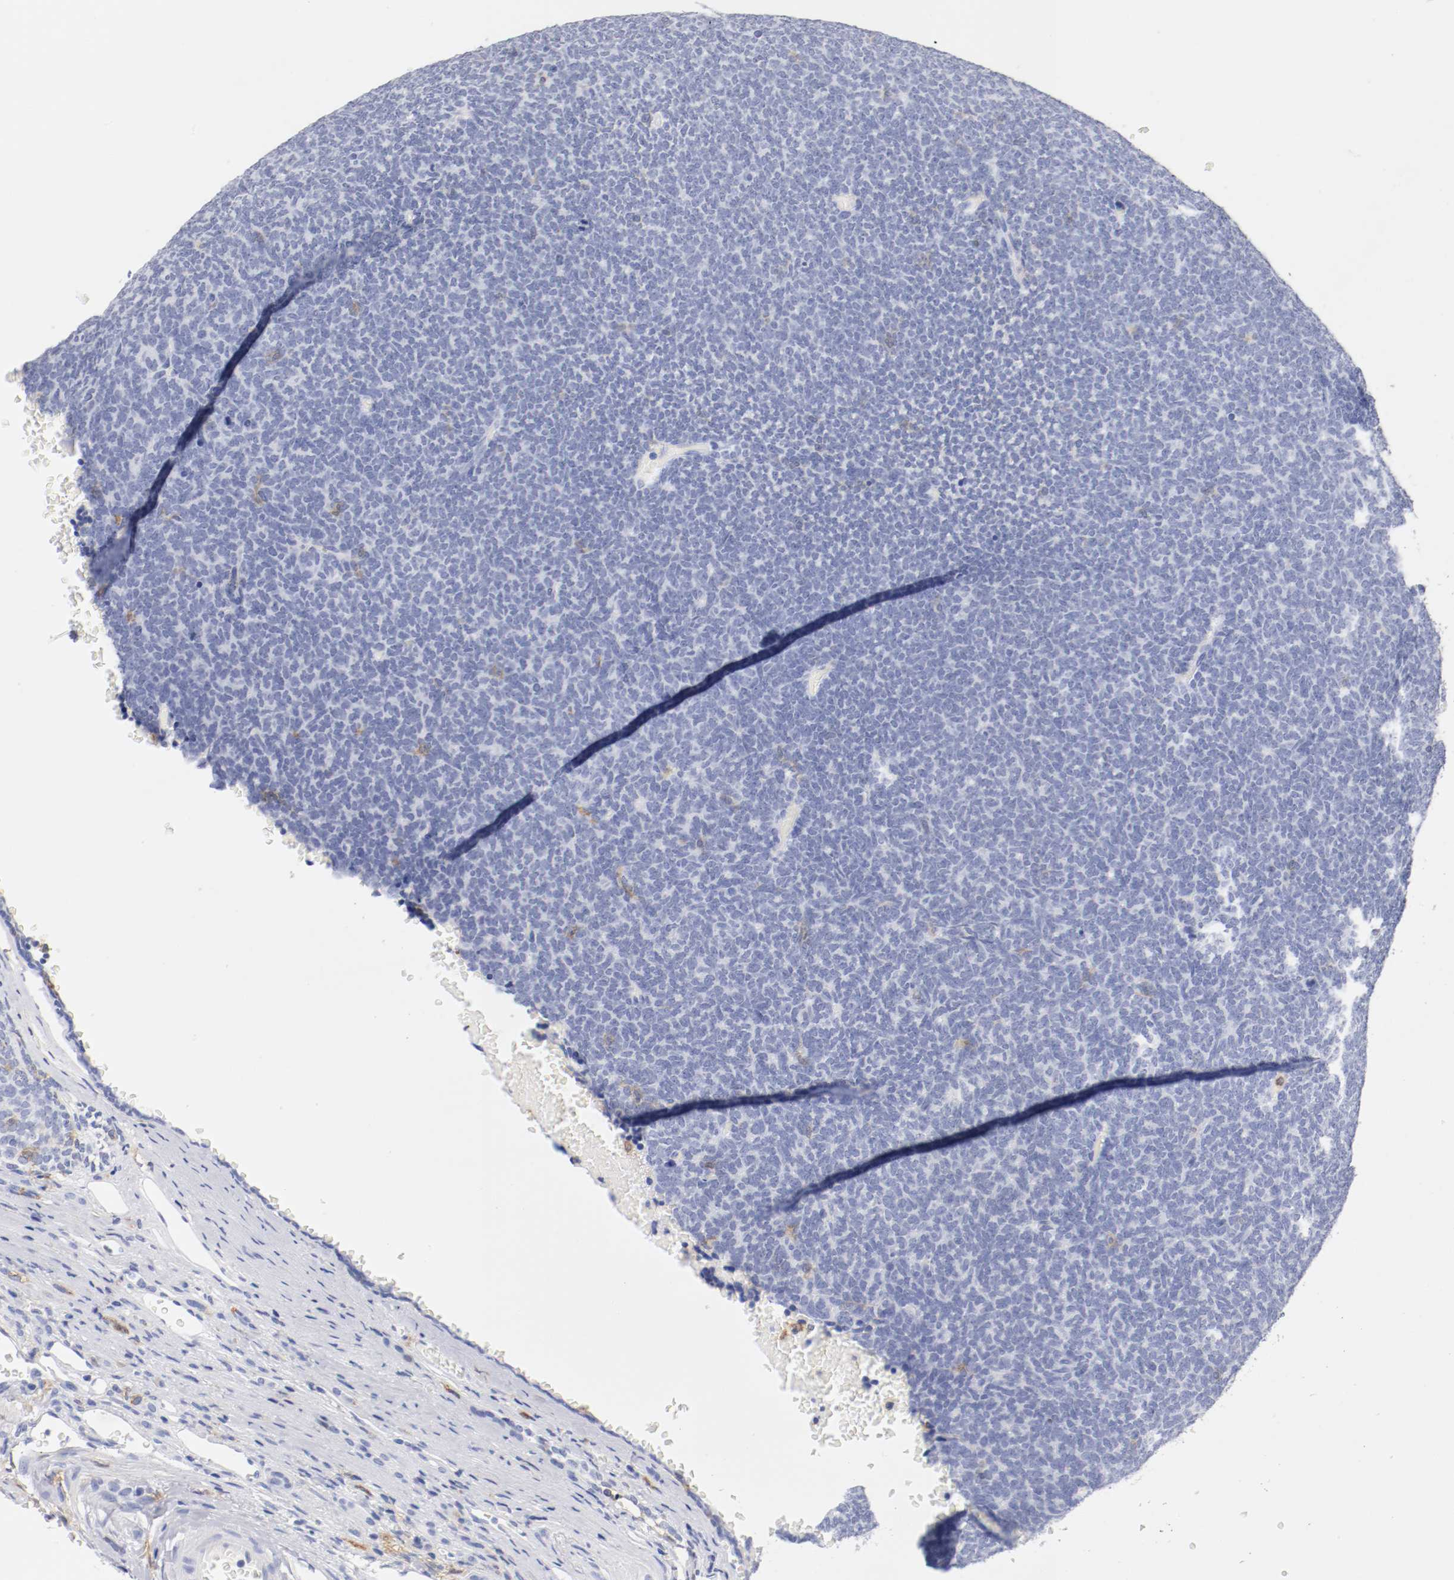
{"staining": {"intensity": "negative", "quantity": "none", "location": "none"}, "tissue": "renal cancer", "cell_type": "Tumor cells", "image_type": "cancer", "snomed": [{"axis": "morphology", "description": "Neoplasm, malignant, NOS"}, {"axis": "topography", "description": "Kidney"}], "caption": "DAB (3,3'-diaminobenzidine) immunohistochemical staining of renal cancer (malignant neoplasm) demonstrates no significant positivity in tumor cells. Nuclei are stained in blue.", "gene": "ITGAX", "patient": {"sex": "male", "age": 28}}